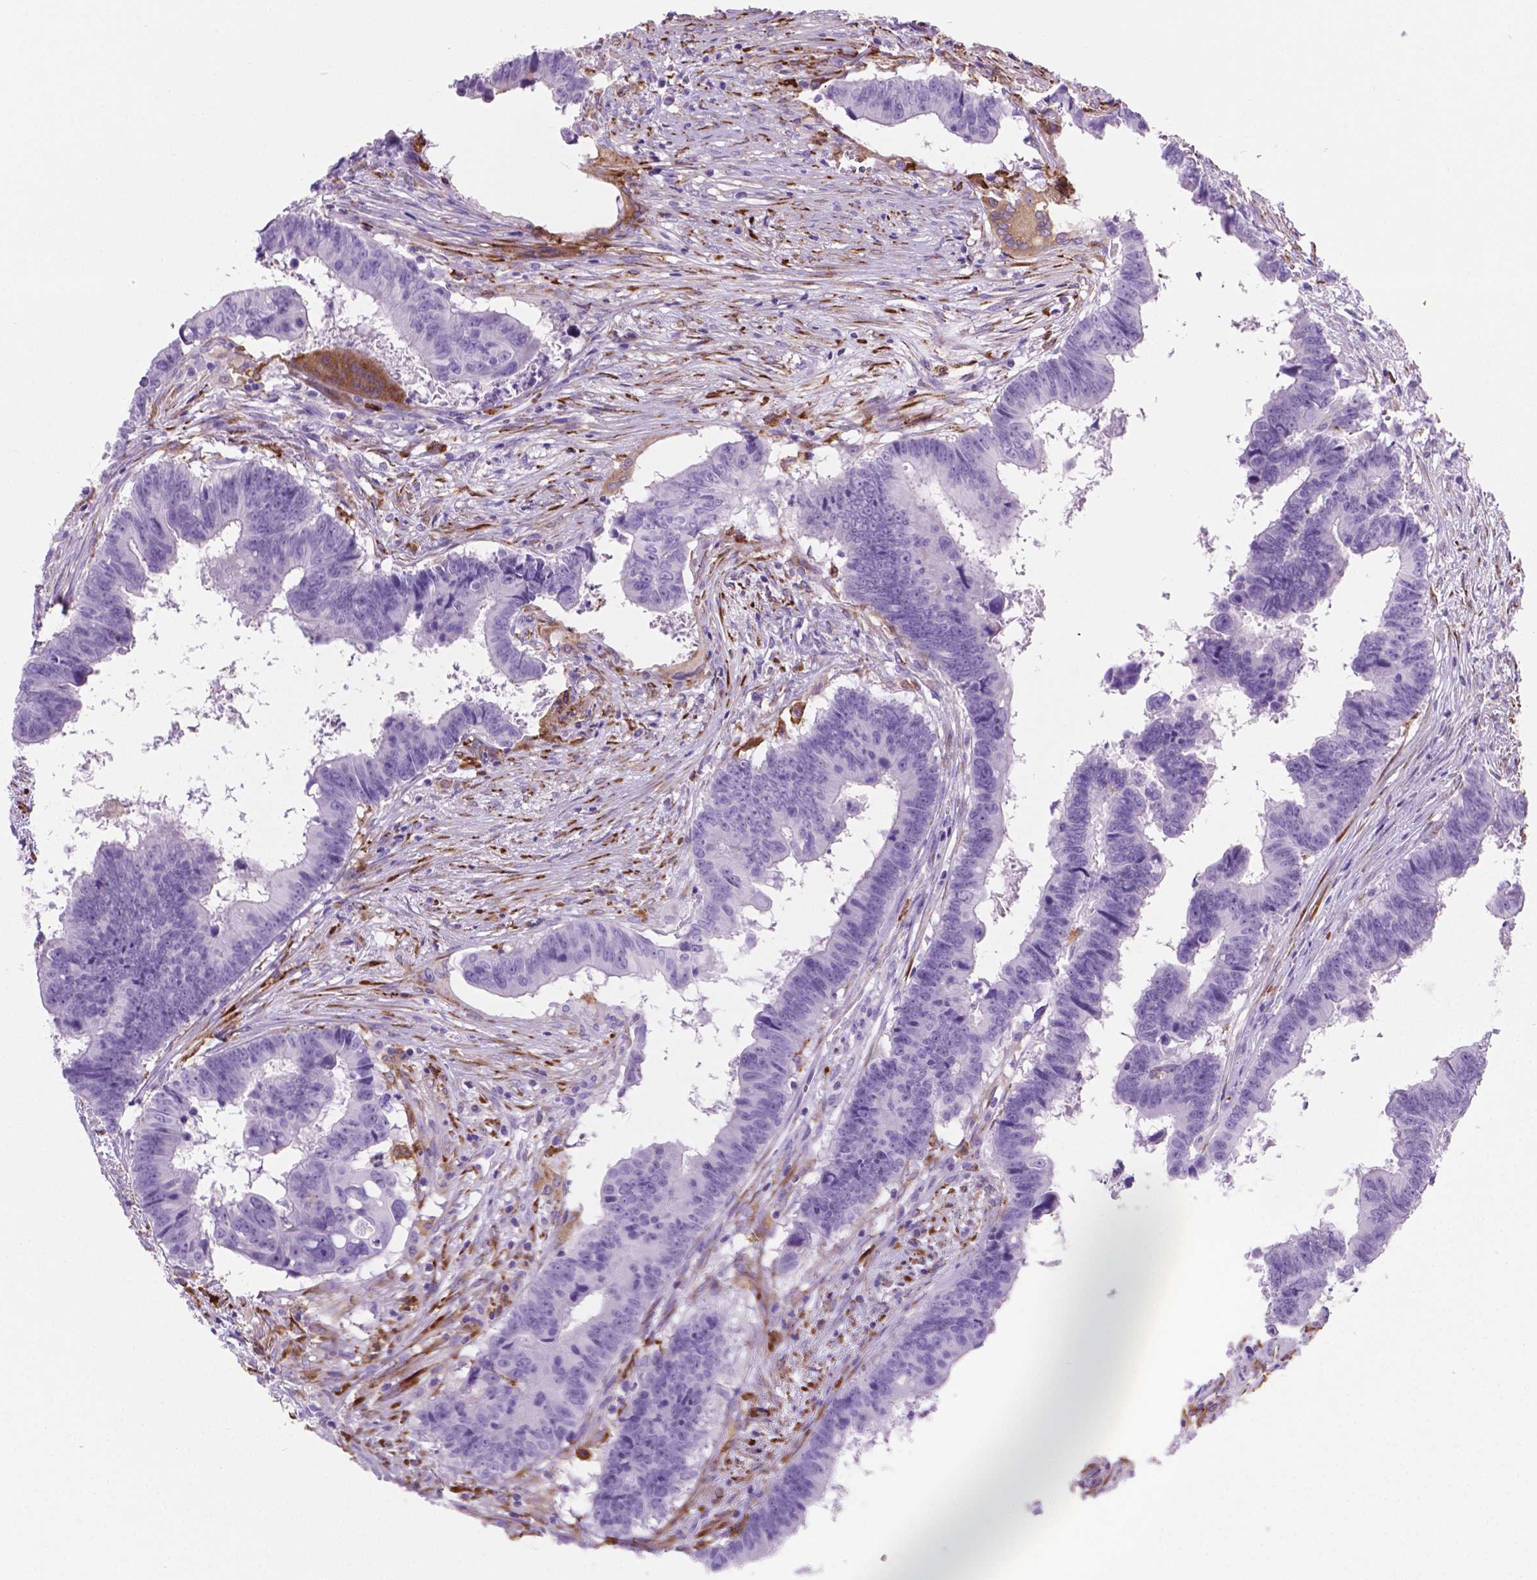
{"staining": {"intensity": "moderate", "quantity": "<25%", "location": "cytoplasmic/membranous"}, "tissue": "colorectal cancer", "cell_type": "Tumor cells", "image_type": "cancer", "snomed": [{"axis": "morphology", "description": "Adenocarcinoma, NOS"}, {"axis": "topography", "description": "Colon"}], "caption": "Adenocarcinoma (colorectal) tissue displays moderate cytoplasmic/membranous staining in about <25% of tumor cells", "gene": "MACF1", "patient": {"sex": "female", "age": 82}}